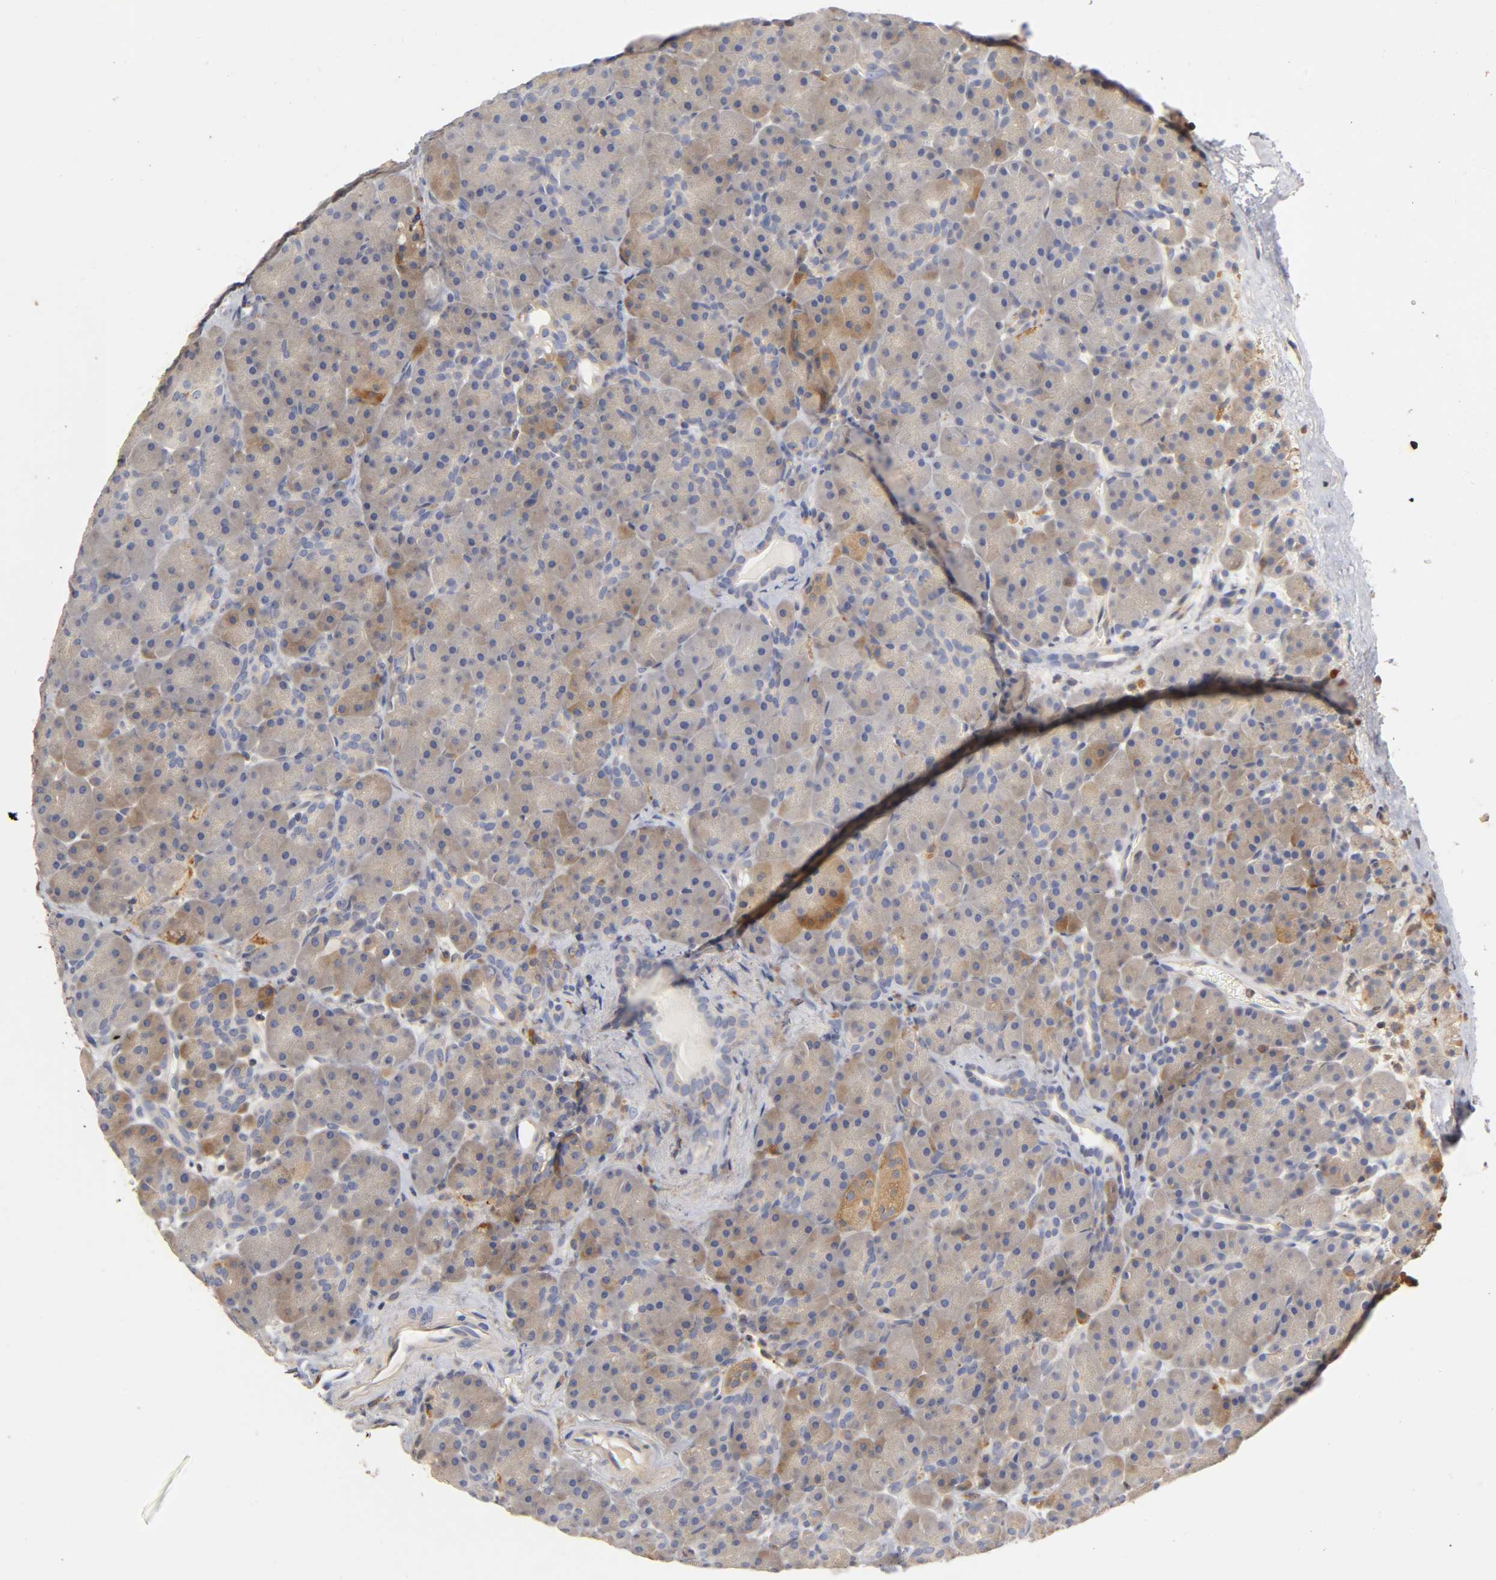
{"staining": {"intensity": "weak", "quantity": ">75%", "location": "cytoplasmic/membranous"}, "tissue": "pancreas", "cell_type": "Exocrine glandular cells", "image_type": "normal", "snomed": [{"axis": "morphology", "description": "Normal tissue, NOS"}, {"axis": "topography", "description": "Pancreas"}], "caption": "The histopathology image demonstrates staining of normal pancreas, revealing weak cytoplasmic/membranous protein positivity (brown color) within exocrine glandular cells. (DAB IHC, brown staining for protein, blue staining for nuclei).", "gene": "RHOA", "patient": {"sex": "male", "age": 66}}